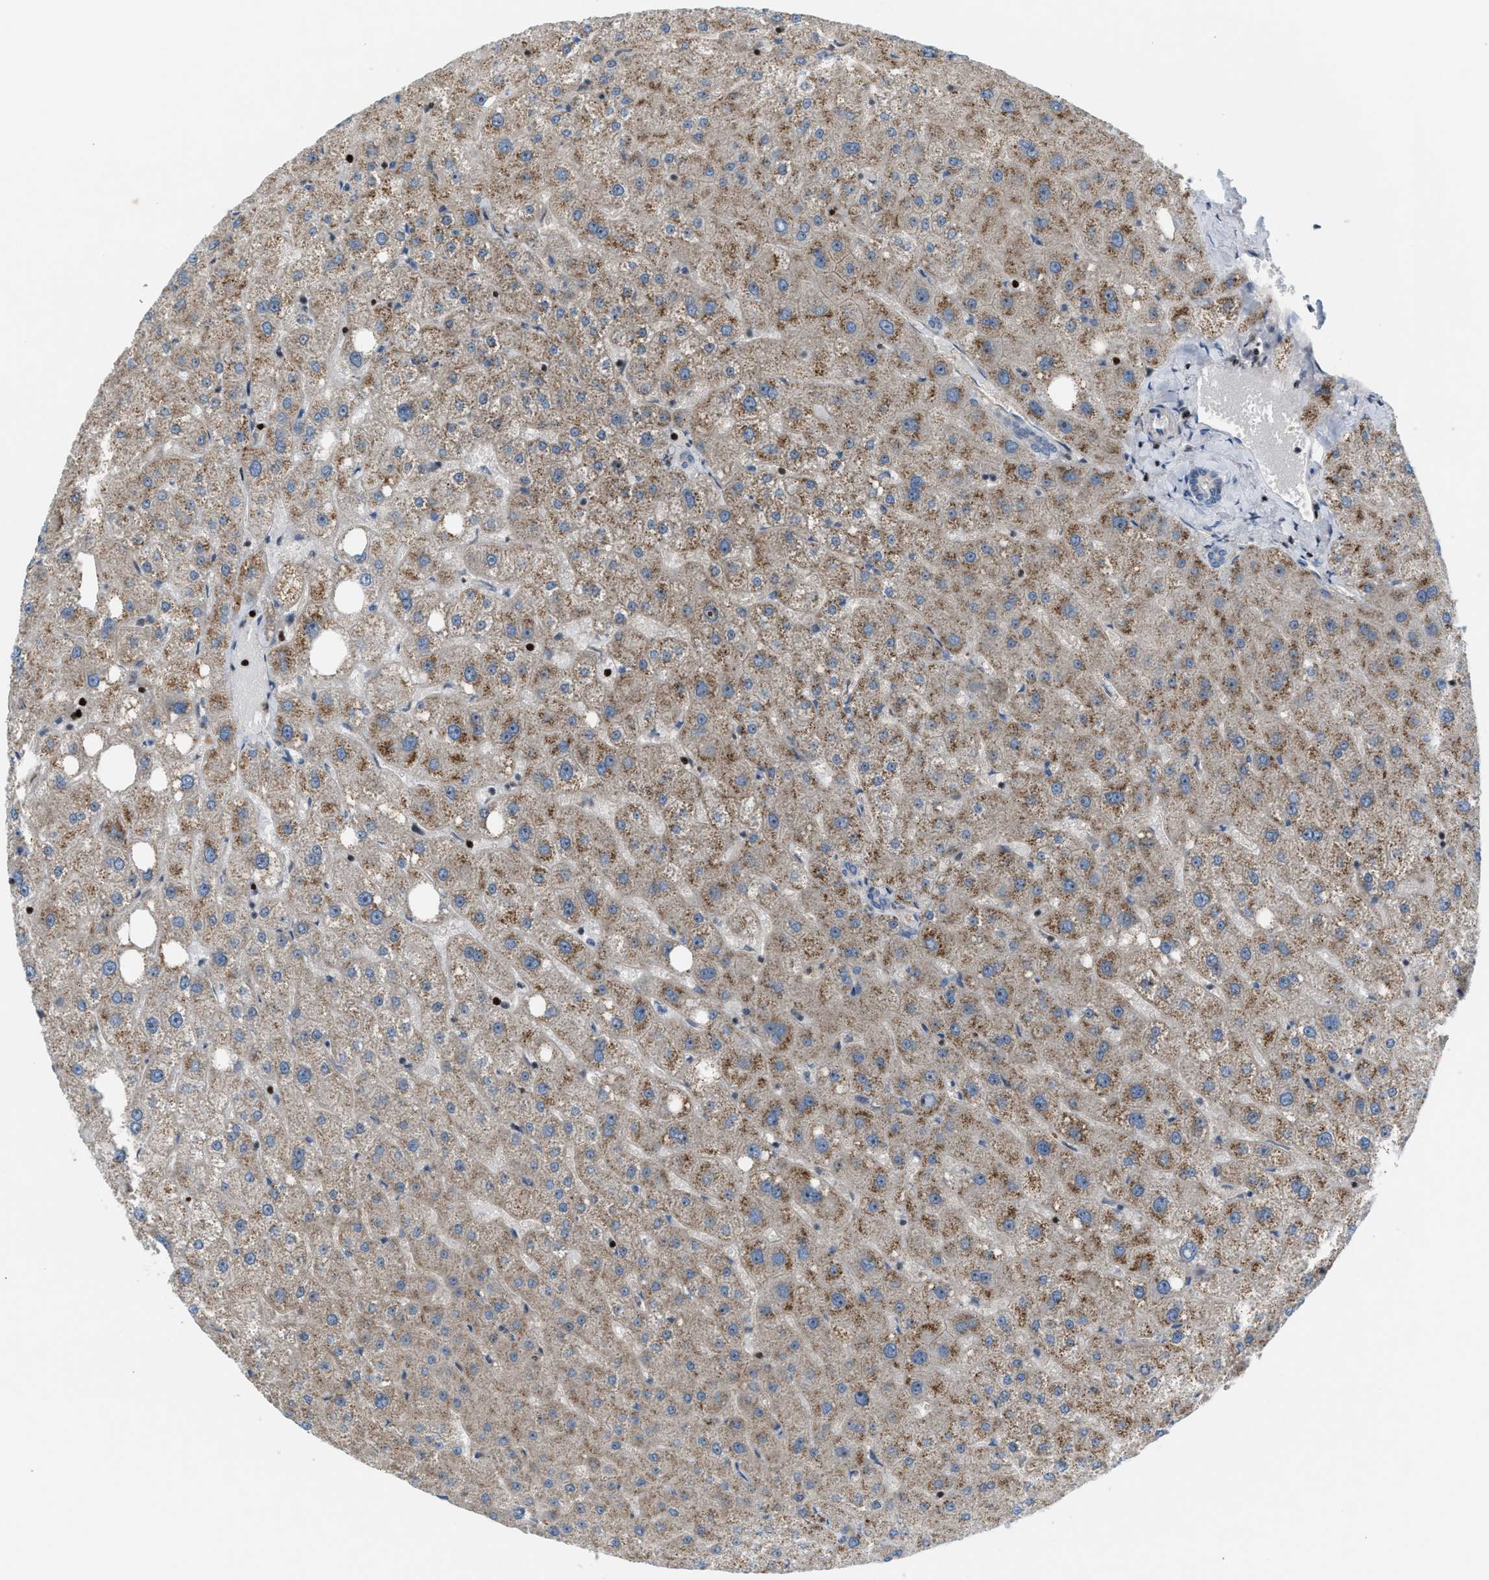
{"staining": {"intensity": "weak", "quantity": "<25%", "location": "cytoplasmic/membranous"}, "tissue": "liver", "cell_type": "Cholangiocytes", "image_type": "normal", "snomed": [{"axis": "morphology", "description": "Normal tissue, NOS"}, {"axis": "topography", "description": "Liver"}], "caption": "DAB immunohistochemical staining of unremarkable human liver shows no significant staining in cholangiocytes.", "gene": "ZNF276", "patient": {"sex": "male", "age": 73}}